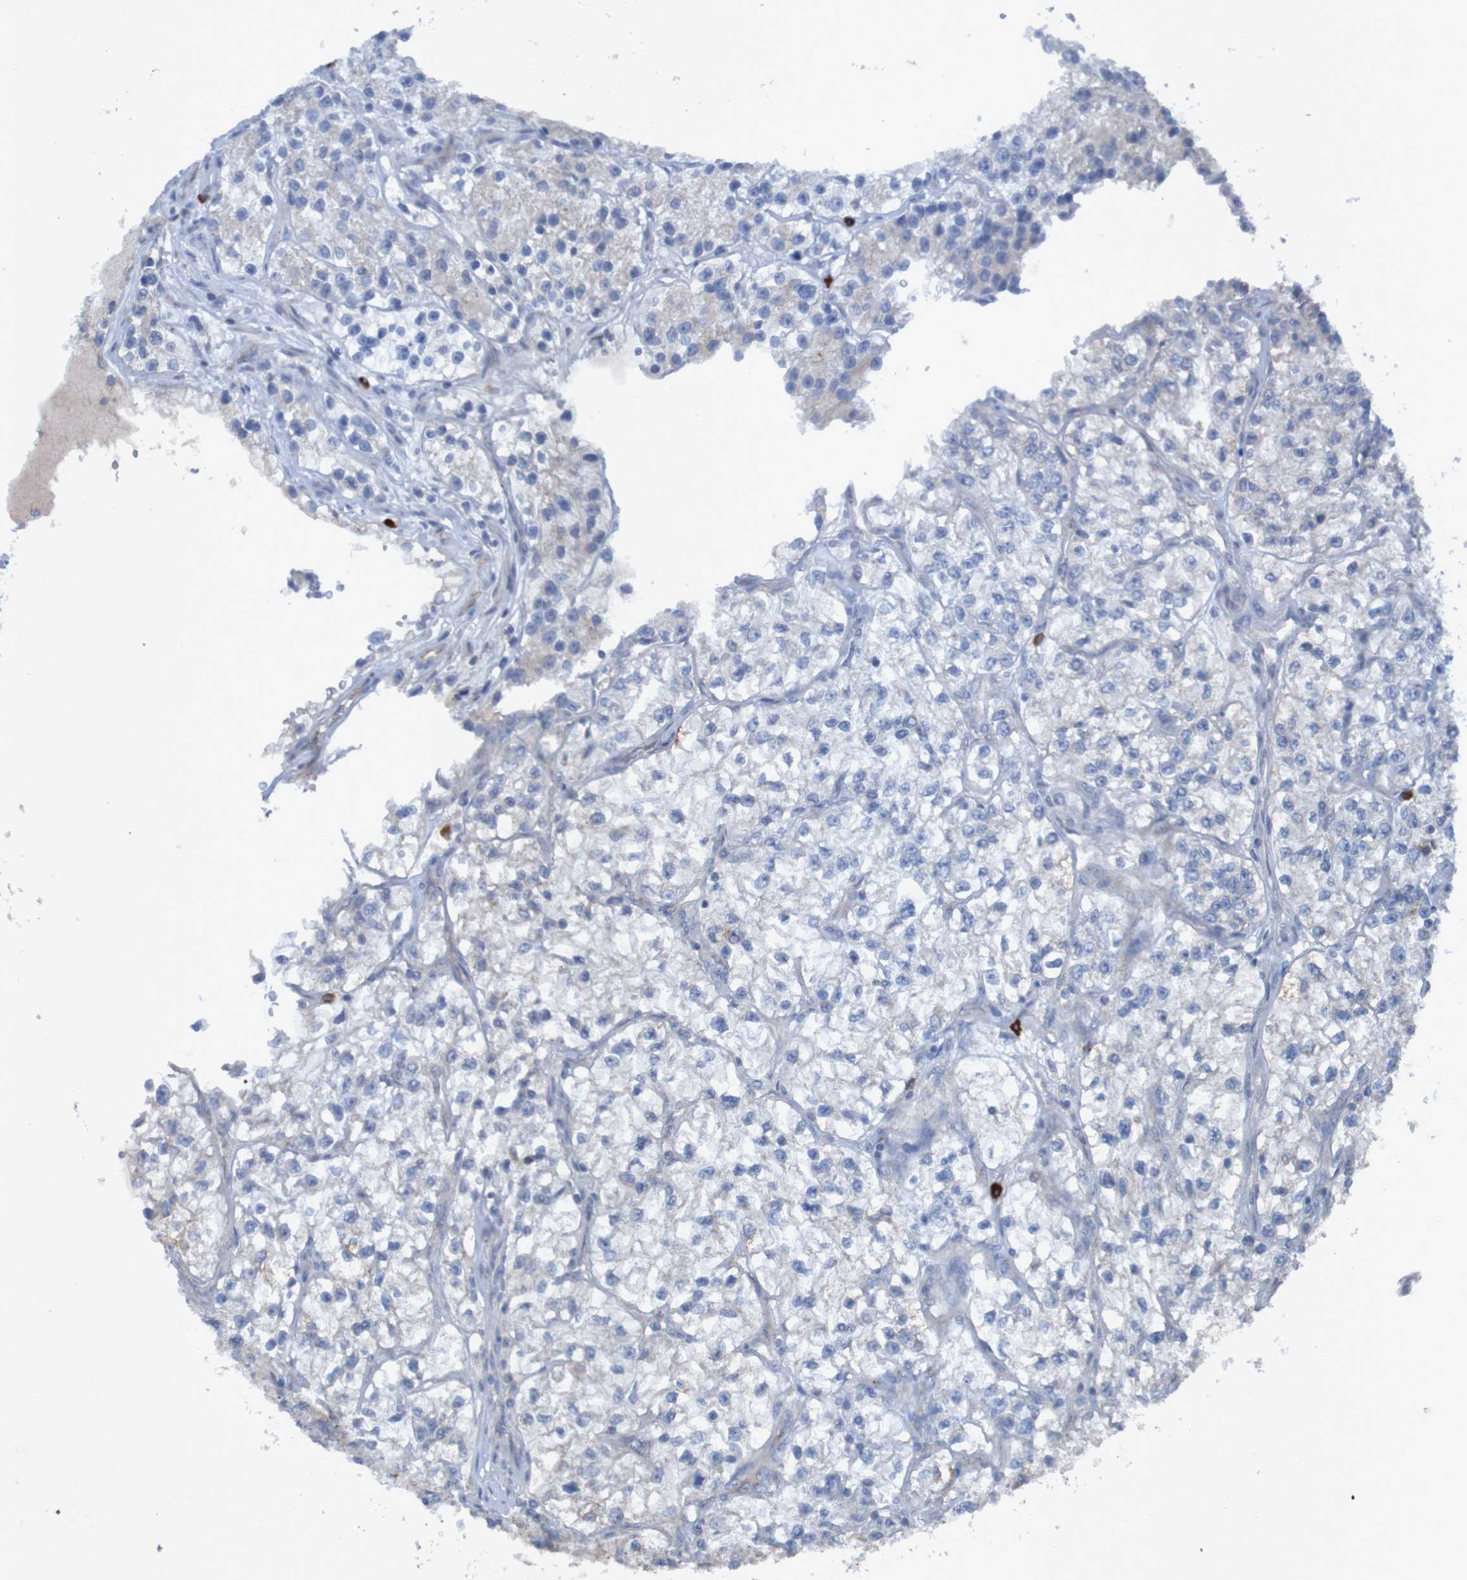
{"staining": {"intensity": "negative", "quantity": "none", "location": "none"}, "tissue": "renal cancer", "cell_type": "Tumor cells", "image_type": "cancer", "snomed": [{"axis": "morphology", "description": "Adenocarcinoma, NOS"}, {"axis": "topography", "description": "Kidney"}], "caption": "Histopathology image shows no protein expression in tumor cells of renal adenocarcinoma tissue. (DAB immunohistochemistry (IHC) with hematoxylin counter stain).", "gene": "ANGPT4", "patient": {"sex": "female", "age": 57}}